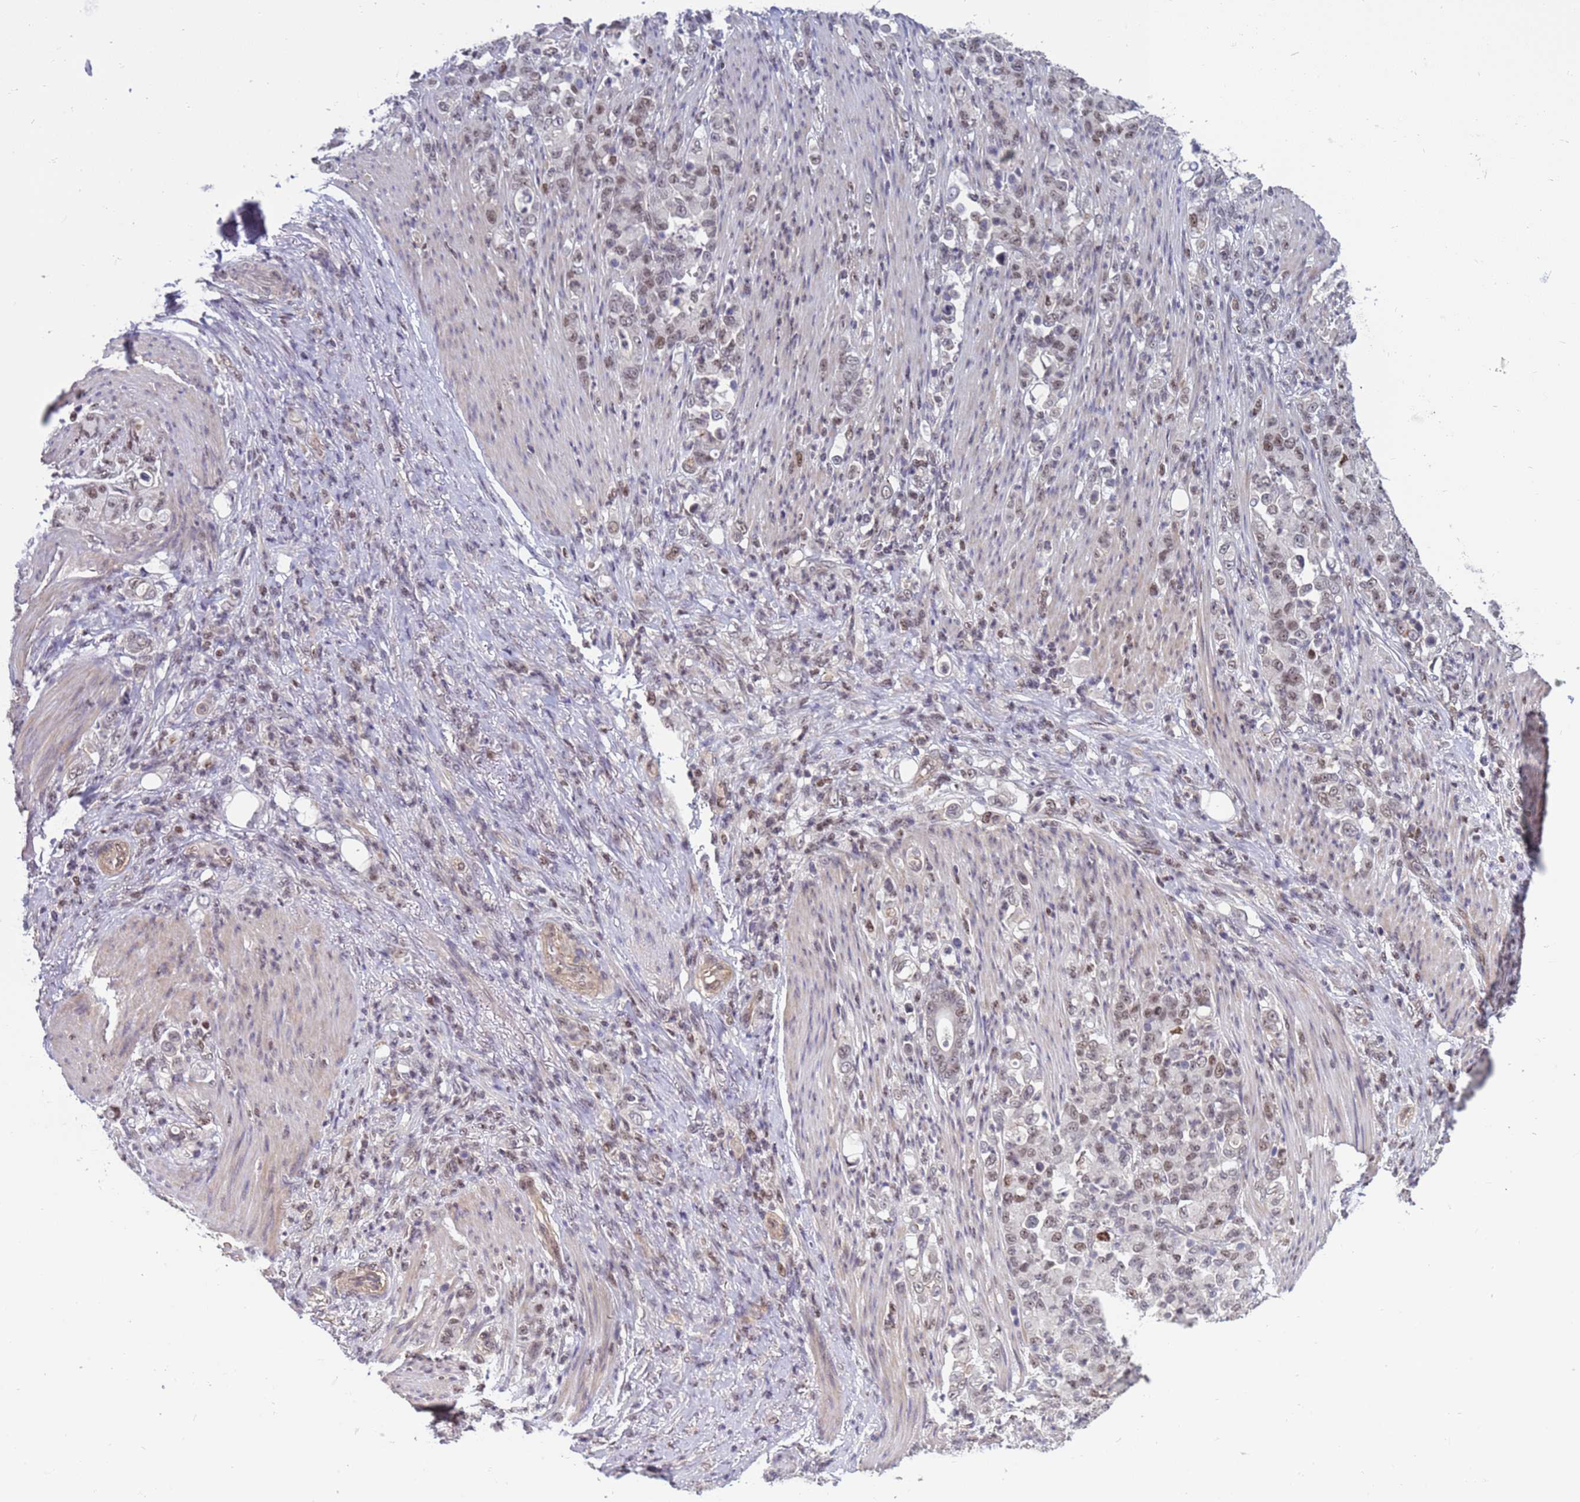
{"staining": {"intensity": "weak", "quantity": ">75%", "location": "nuclear"}, "tissue": "stomach cancer", "cell_type": "Tumor cells", "image_type": "cancer", "snomed": [{"axis": "morphology", "description": "Normal tissue, NOS"}, {"axis": "morphology", "description": "Adenocarcinoma, NOS"}, {"axis": "topography", "description": "Stomach"}], "caption": "Human adenocarcinoma (stomach) stained with a protein marker demonstrates weak staining in tumor cells.", "gene": "NSL1", "patient": {"sex": "female", "age": 79}}